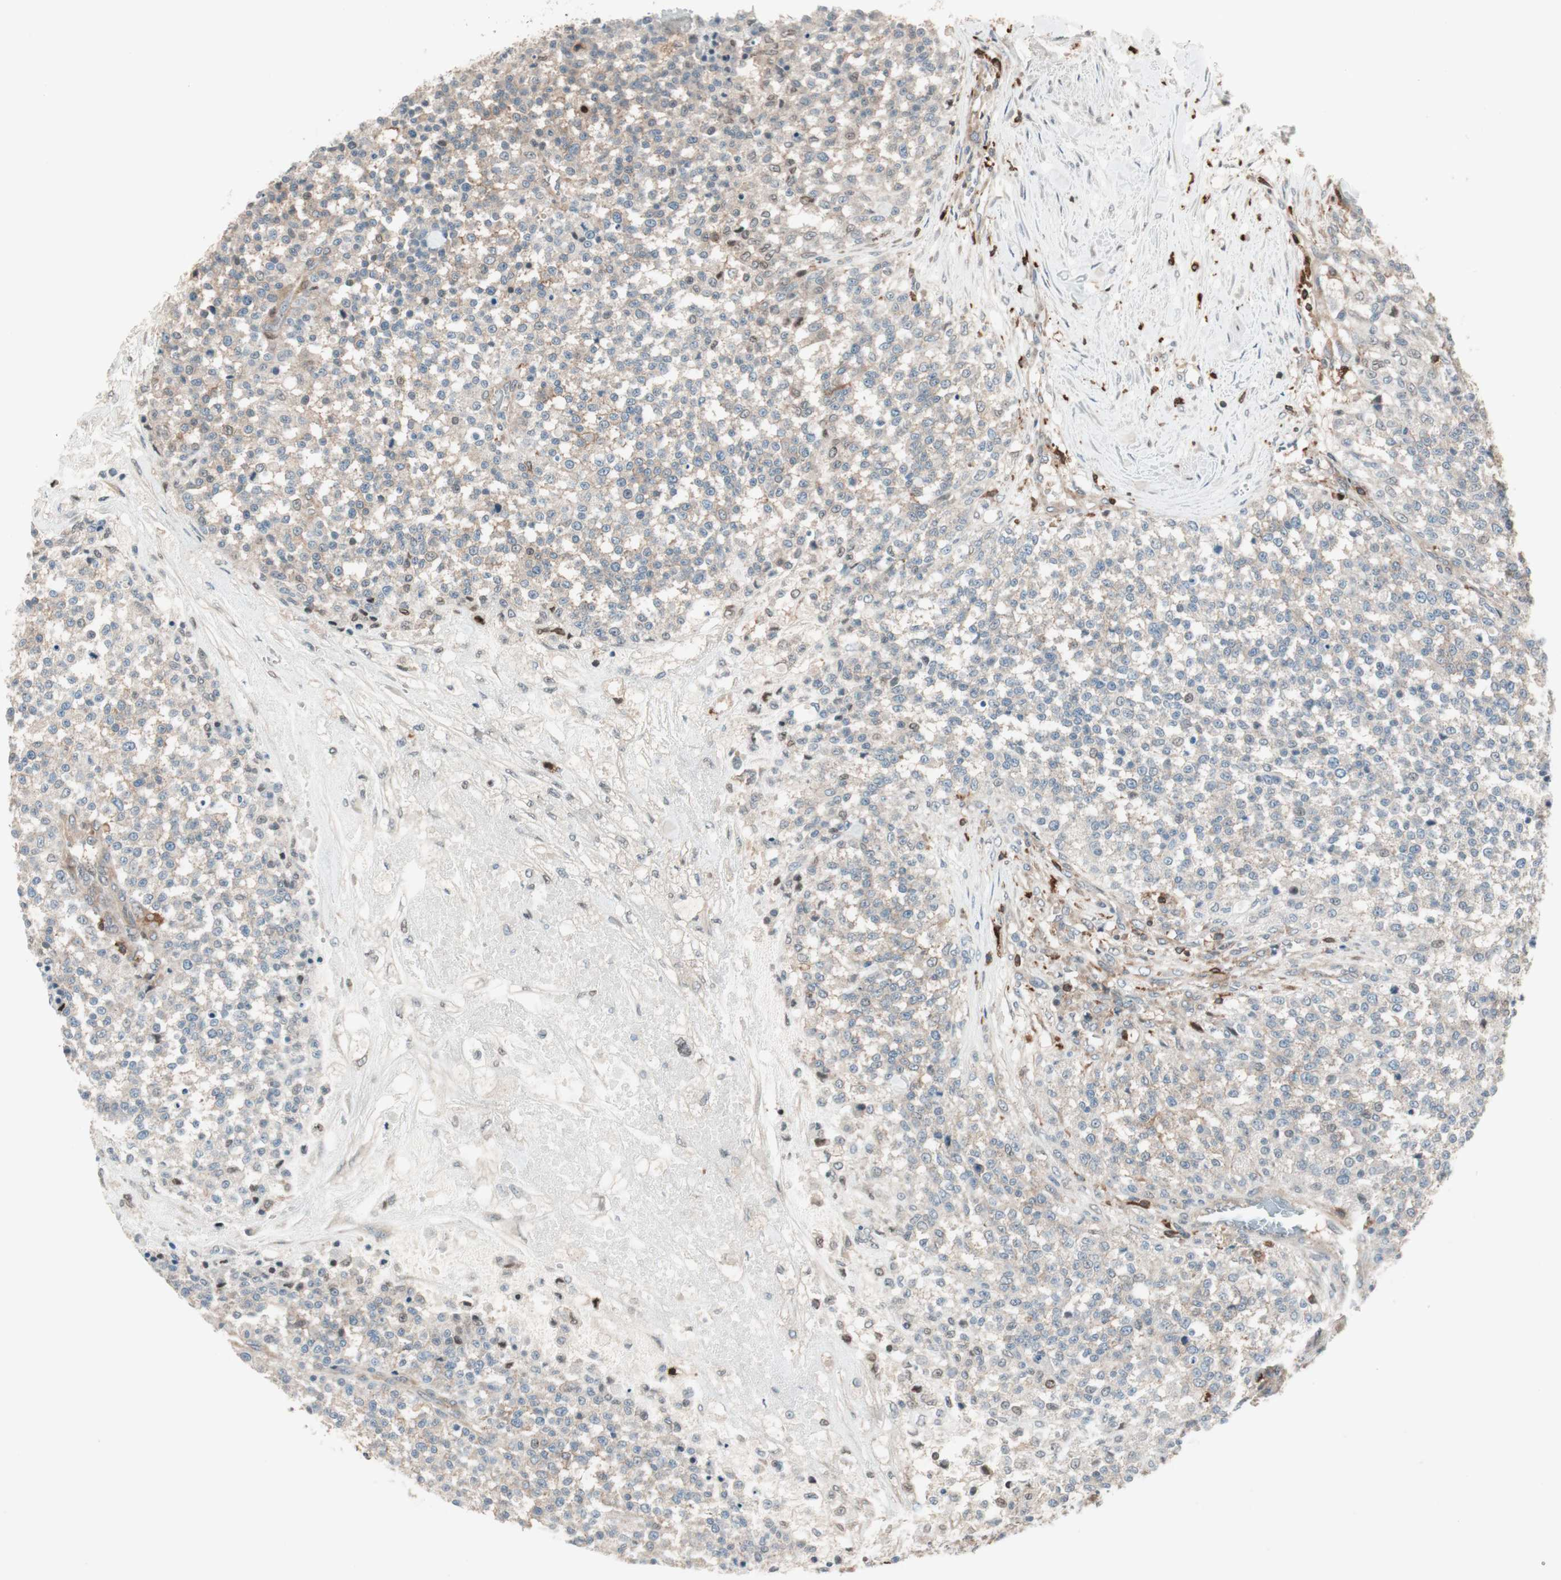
{"staining": {"intensity": "weak", "quantity": "25%-75%", "location": "cytoplasmic/membranous"}, "tissue": "testis cancer", "cell_type": "Tumor cells", "image_type": "cancer", "snomed": [{"axis": "morphology", "description": "Seminoma, NOS"}, {"axis": "topography", "description": "Testis"}], "caption": "Seminoma (testis) stained for a protein (brown) shows weak cytoplasmic/membranous positive positivity in about 25%-75% of tumor cells.", "gene": "BIN1", "patient": {"sex": "male", "age": 59}}